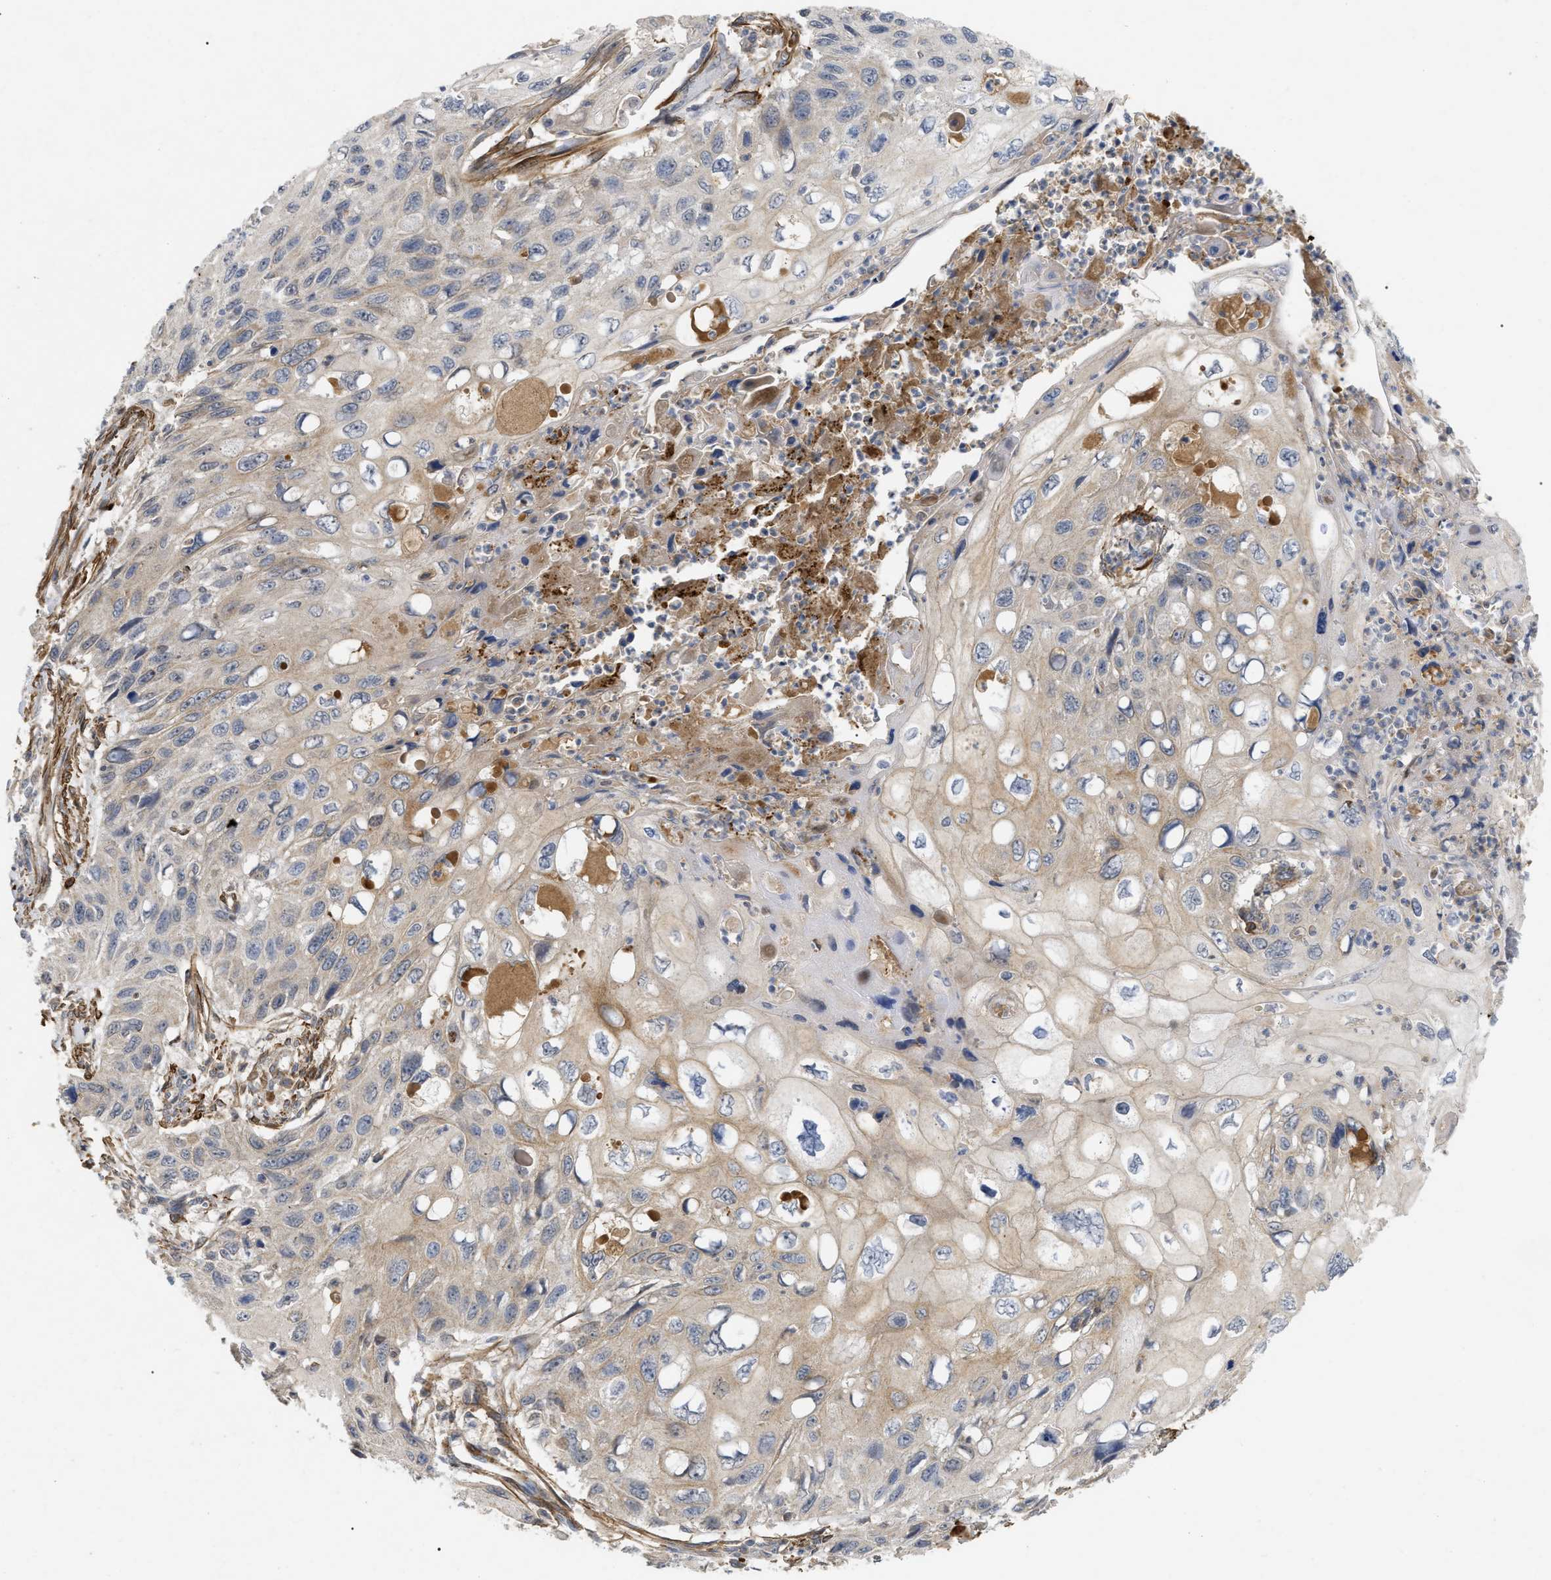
{"staining": {"intensity": "weak", "quantity": "<25%", "location": "cytoplasmic/membranous"}, "tissue": "cervical cancer", "cell_type": "Tumor cells", "image_type": "cancer", "snomed": [{"axis": "morphology", "description": "Squamous cell carcinoma, NOS"}, {"axis": "topography", "description": "Cervix"}], "caption": "Immunohistochemistry (IHC) histopathology image of human cervical cancer (squamous cell carcinoma) stained for a protein (brown), which shows no positivity in tumor cells.", "gene": "ST6GALNAC6", "patient": {"sex": "female", "age": 70}}